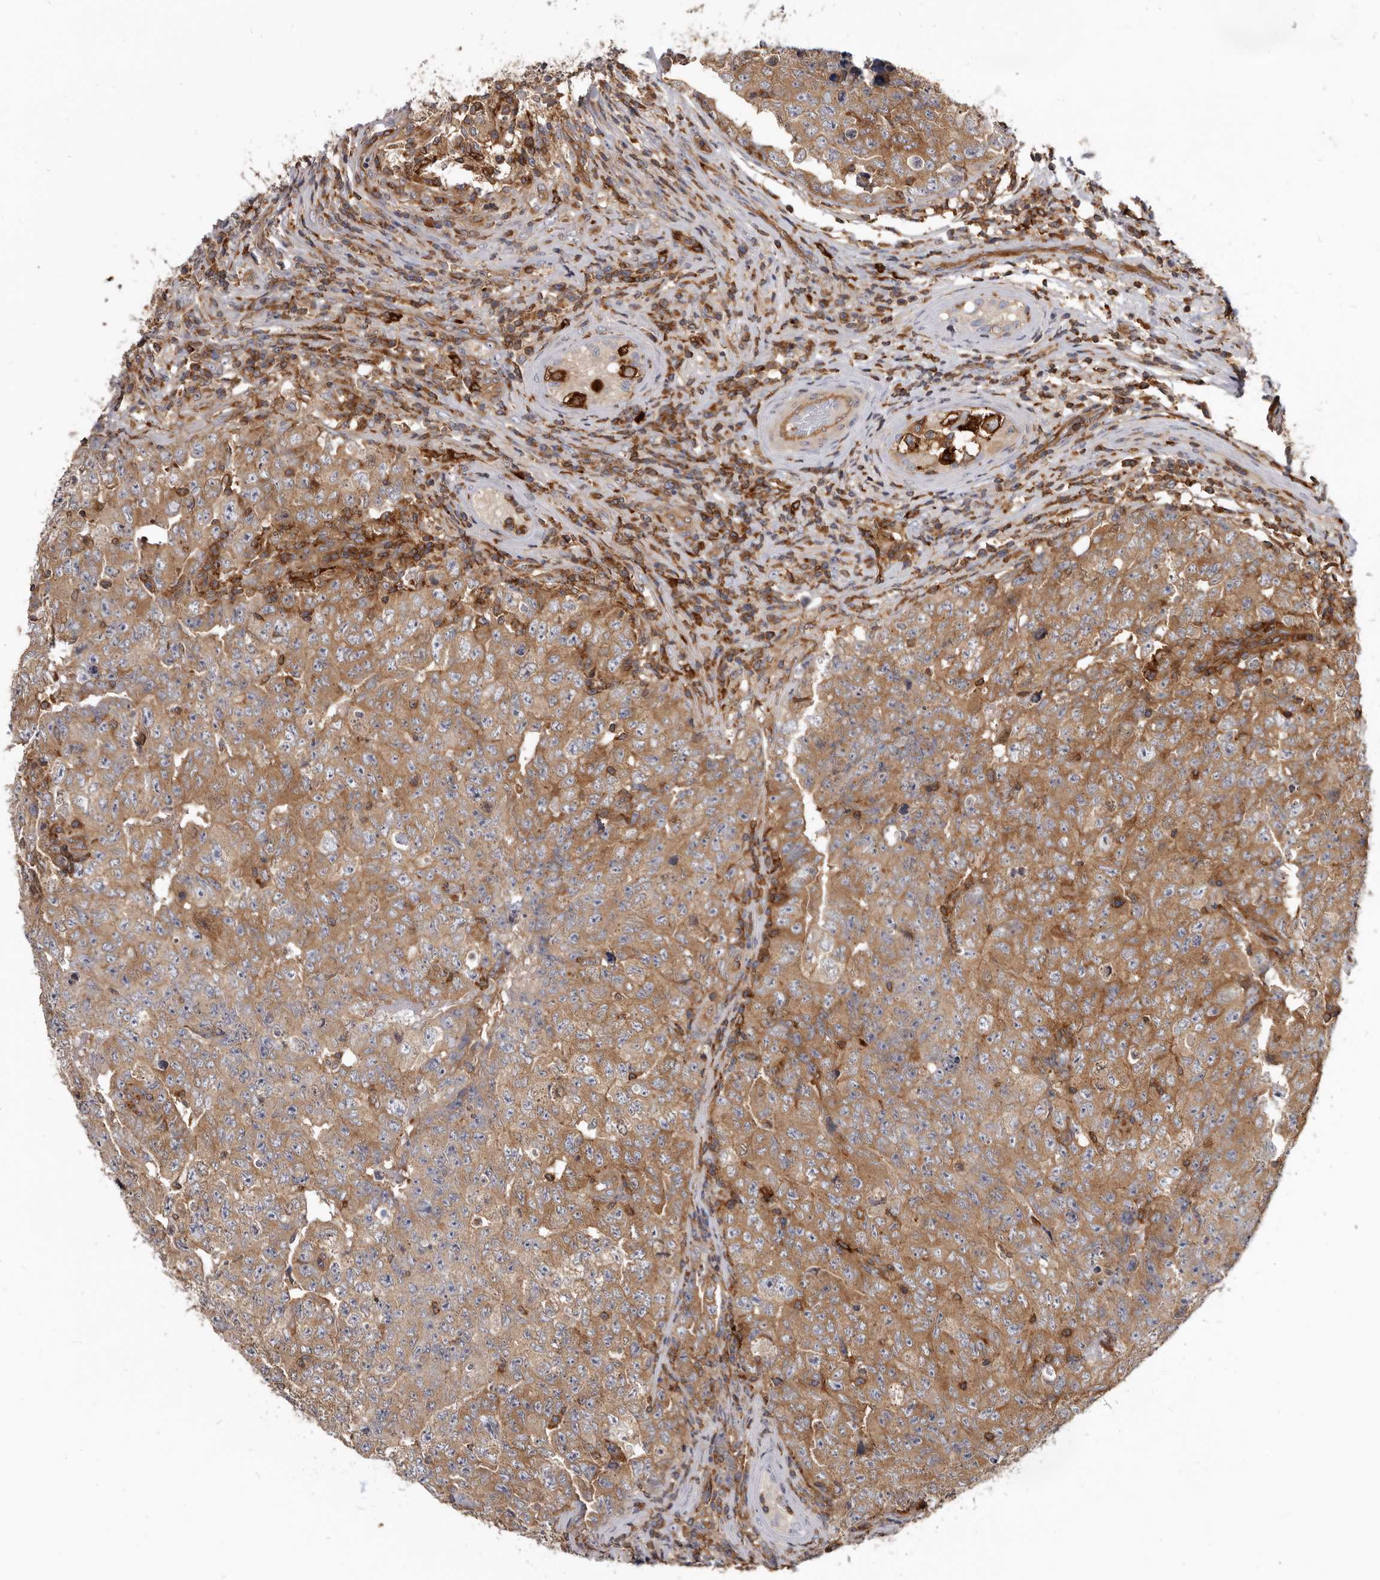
{"staining": {"intensity": "moderate", "quantity": ">75%", "location": "cytoplasmic/membranous"}, "tissue": "testis cancer", "cell_type": "Tumor cells", "image_type": "cancer", "snomed": [{"axis": "morphology", "description": "Carcinoma, Embryonal, NOS"}, {"axis": "topography", "description": "Testis"}], "caption": "Human testis embryonal carcinoma stained with a protein marker displays moderate staining in tumor cells.", "gene": "CBL", "patient": {"sex": "male", "age": 26}}